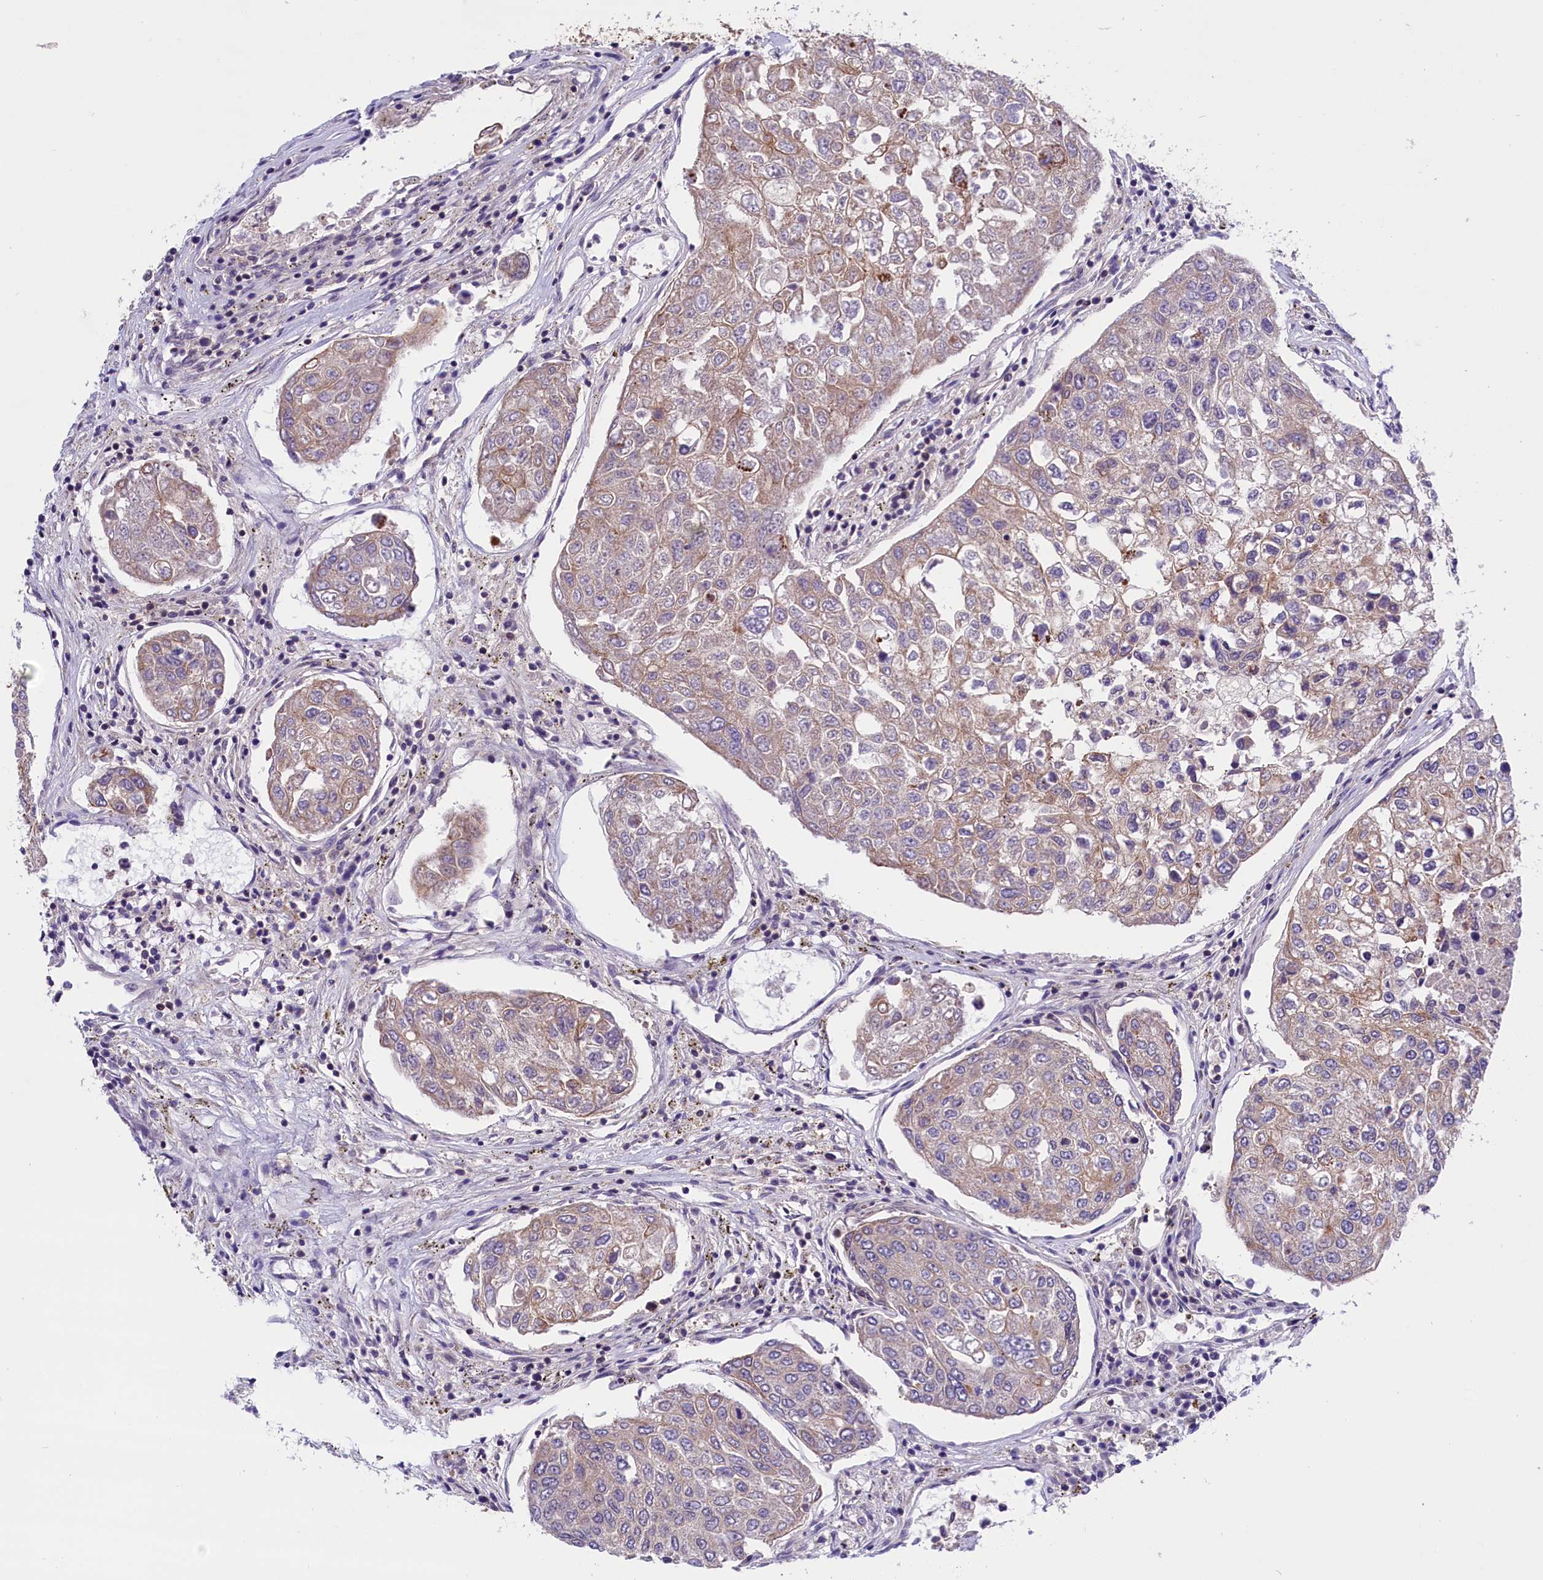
{"staining": {"intensity": "weak", "quantity": "25%-75%", "location": "cytoplasmic/membranous"}, "tissue": "urothelial cancer", "cell_type": "Tumor cells", "image_type": "cancer", "snomed": [{"axis": "morphology", "description": "Urothelial carcinoma, High grade"}, {"axis": "topography", "description": "Lymph node"}, {"axis": "topography", "description": "Urinary bladder"}], "caption": "Protein staining of high-grade urothelial carcinoma tissue shows weak cytoplasmic/membranous staining in about 25%-75% of tumor cells. The protein of interest is shown in brown color, while the nuclei are stained blue.", "gene": "TBCB", "patient": {"sex": "male", "age": 51}}